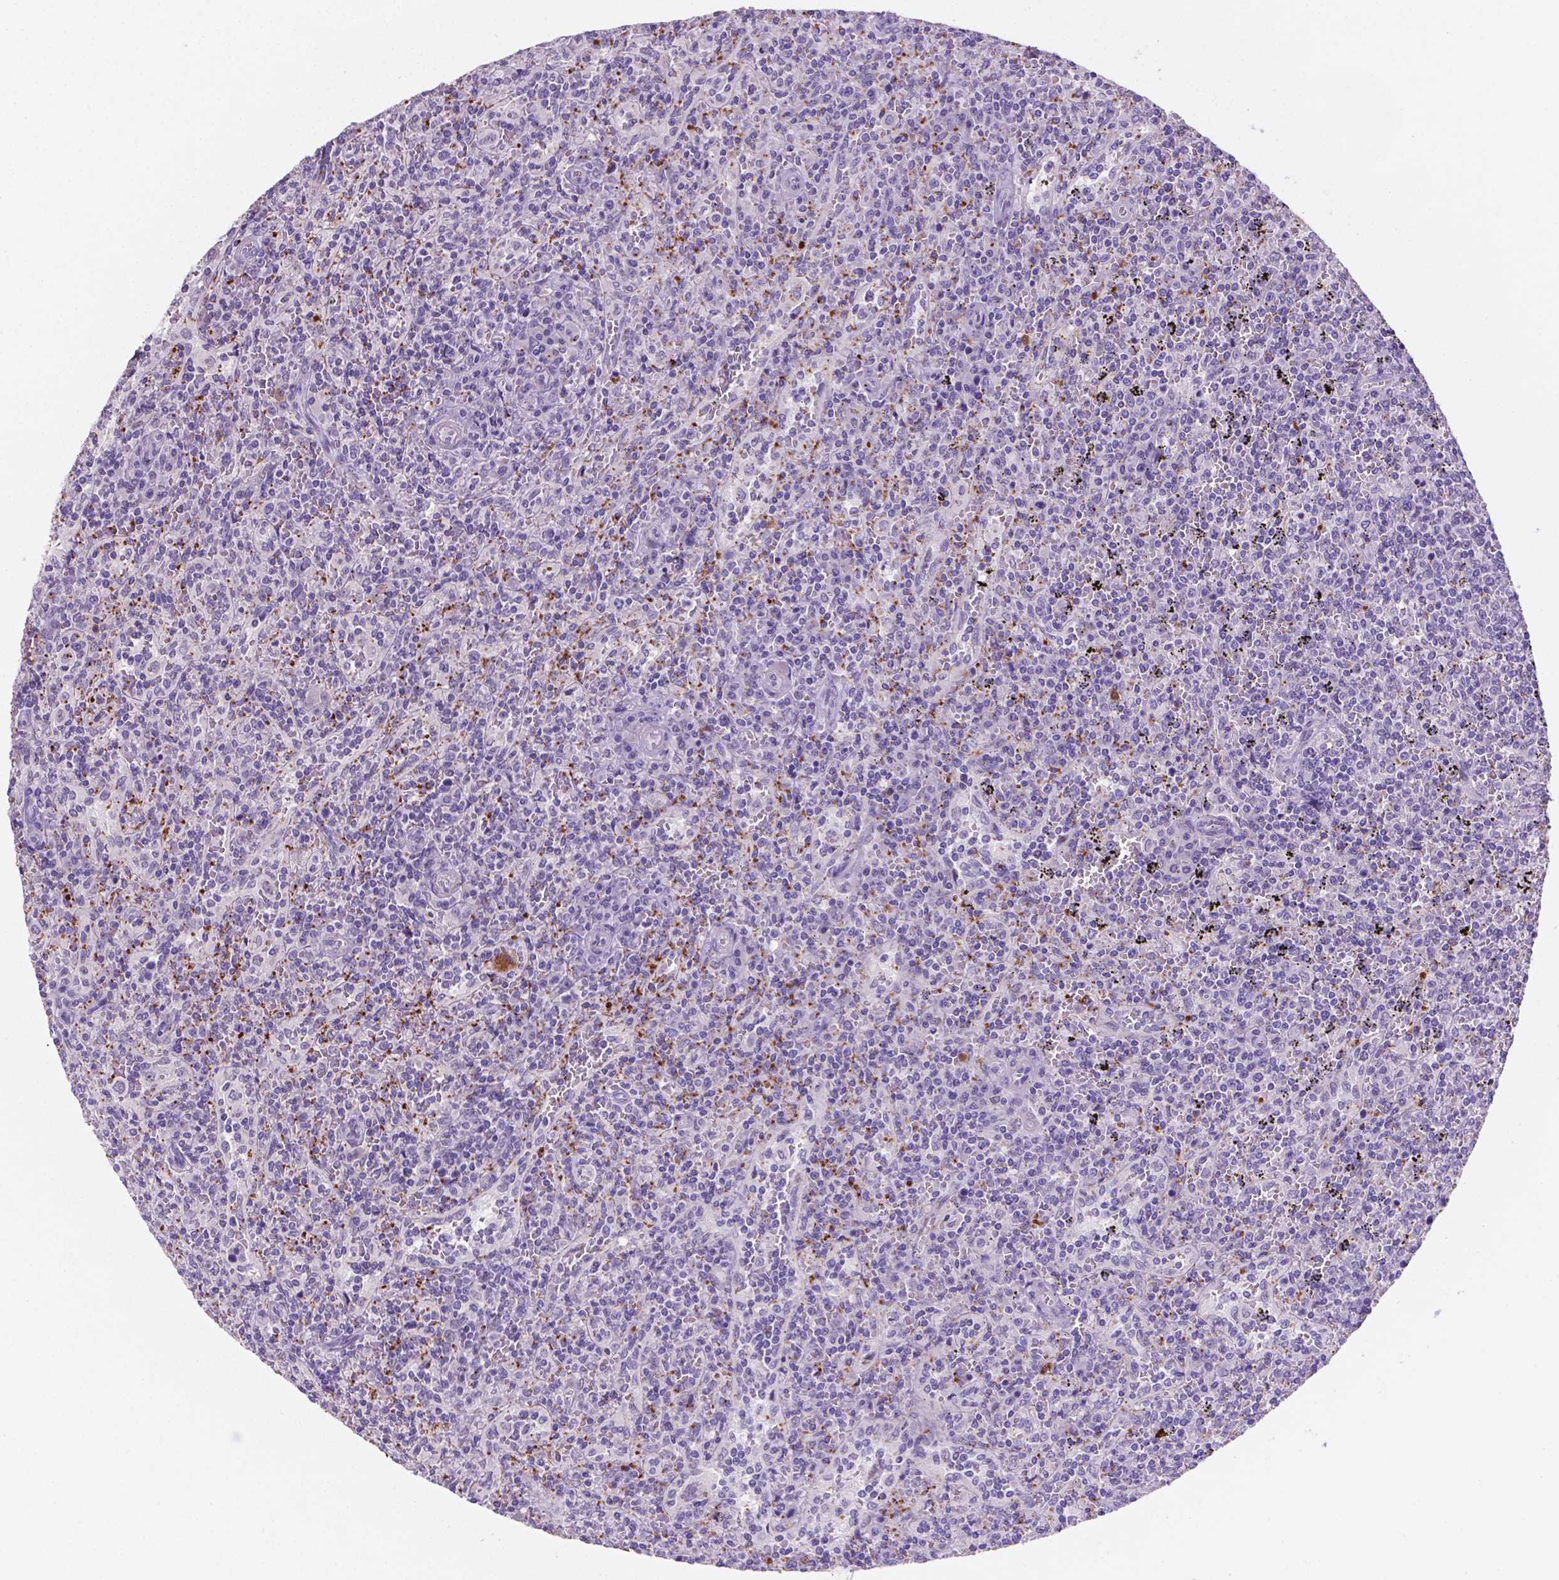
{"staining": {"intensity": "negative", "quantity": "none", "location": "none"}, "tissue": "lymphoma", "cell_type": "Tumor cells", "image_type": "cancer", "snomed": [{"axis": "morphology", "description": "Malignant lymphoma, non-Hodgkin's type, Low grade"}, {"axis": "topography", "description": "Spleen"}], "caption": "Tumor cells are negative for protein expression in human lymphoma.", "gene": "EBLN2", "patient": {"sex": "male", "age": 62}}